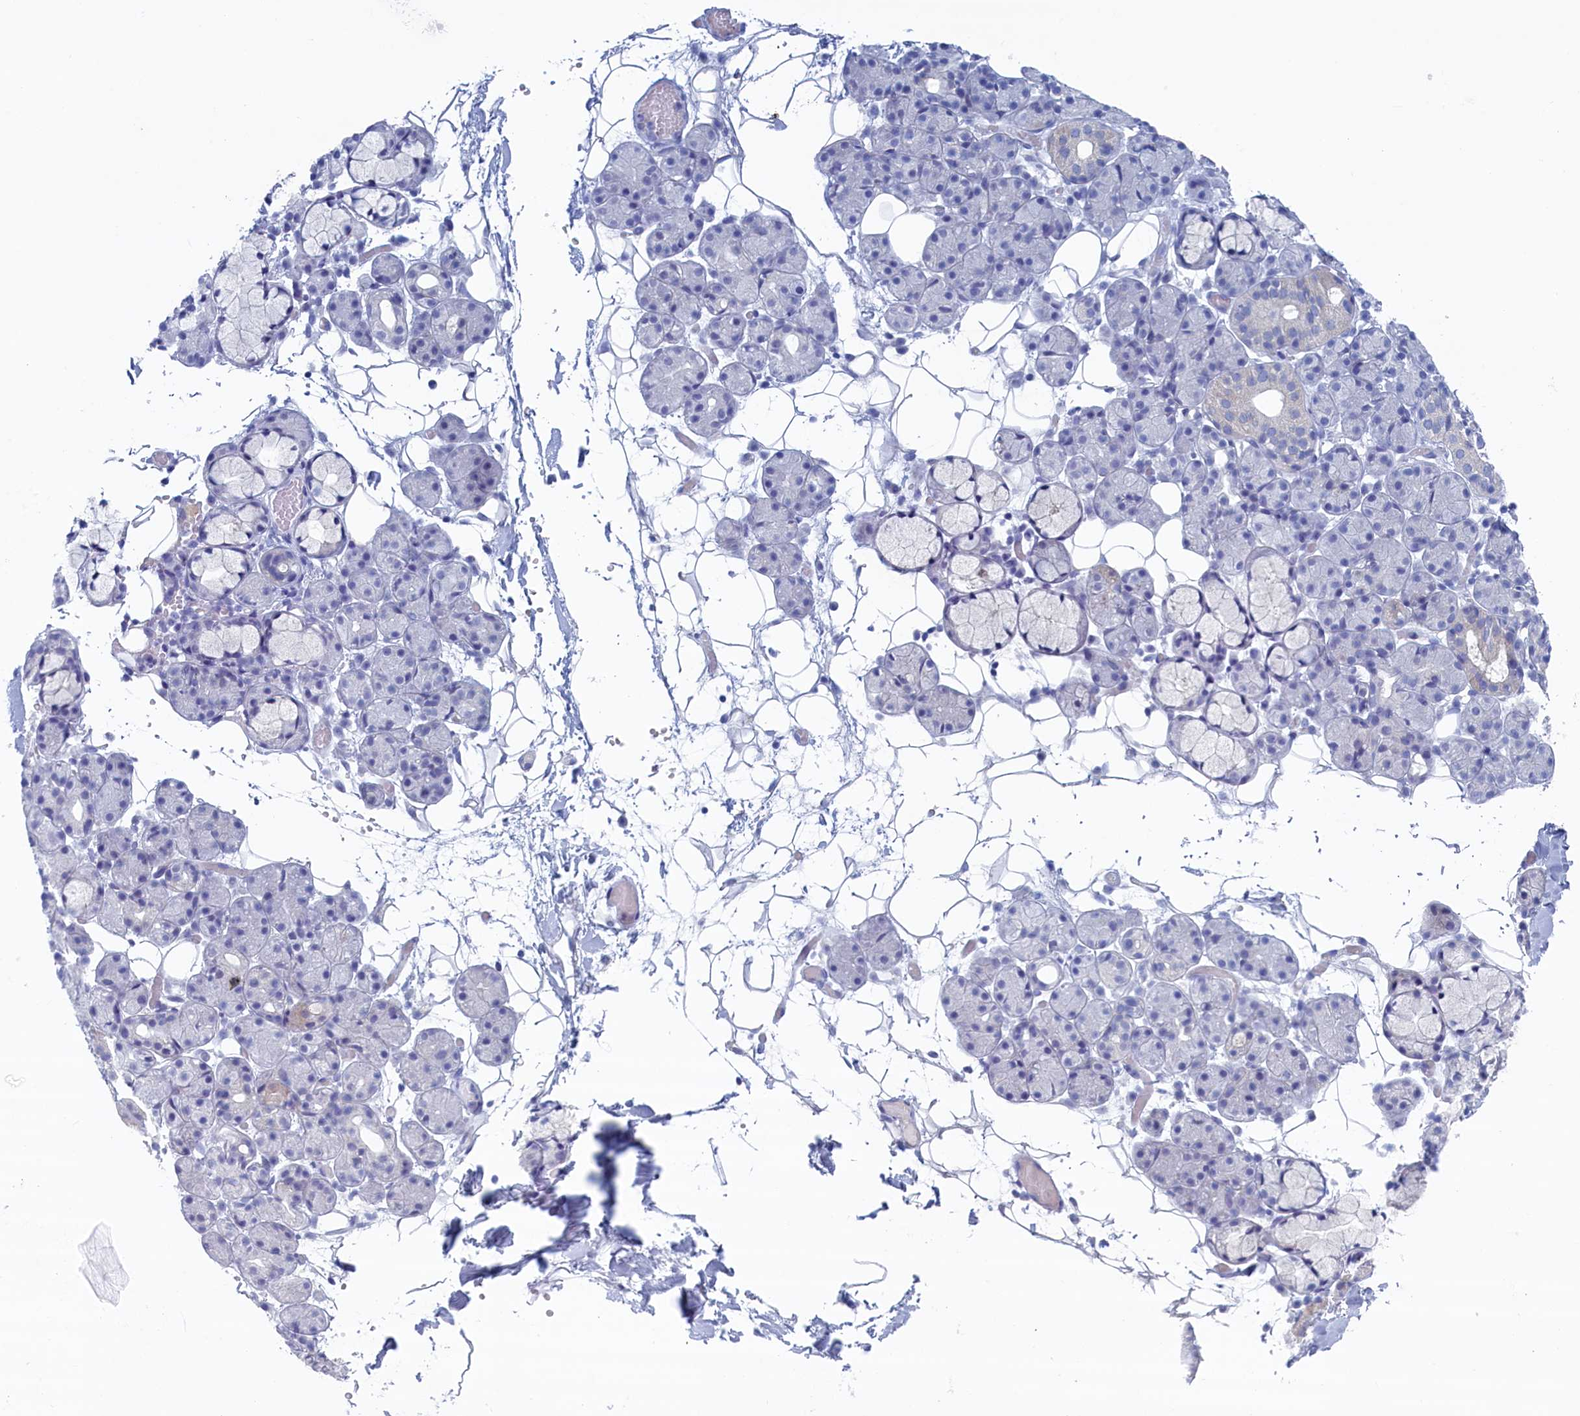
{"staining": {"intensity": "negative", "quantity": "none", "location": "none"}, "tissue": "salivary gland", "cell_type": "Glandular cells", "image_type": "normal", "snomed": [{"axis": "morphology", "description": "Normal tissue, NOS"}, {"axis": "topography", "description": "Salivary gland"}], "caption": "Immunohistochemical staining of normal salivary gland reveals no significant expression in glandular cells.", "gene": "WDR76", "patient": {"sex": "male", "age": 63}}